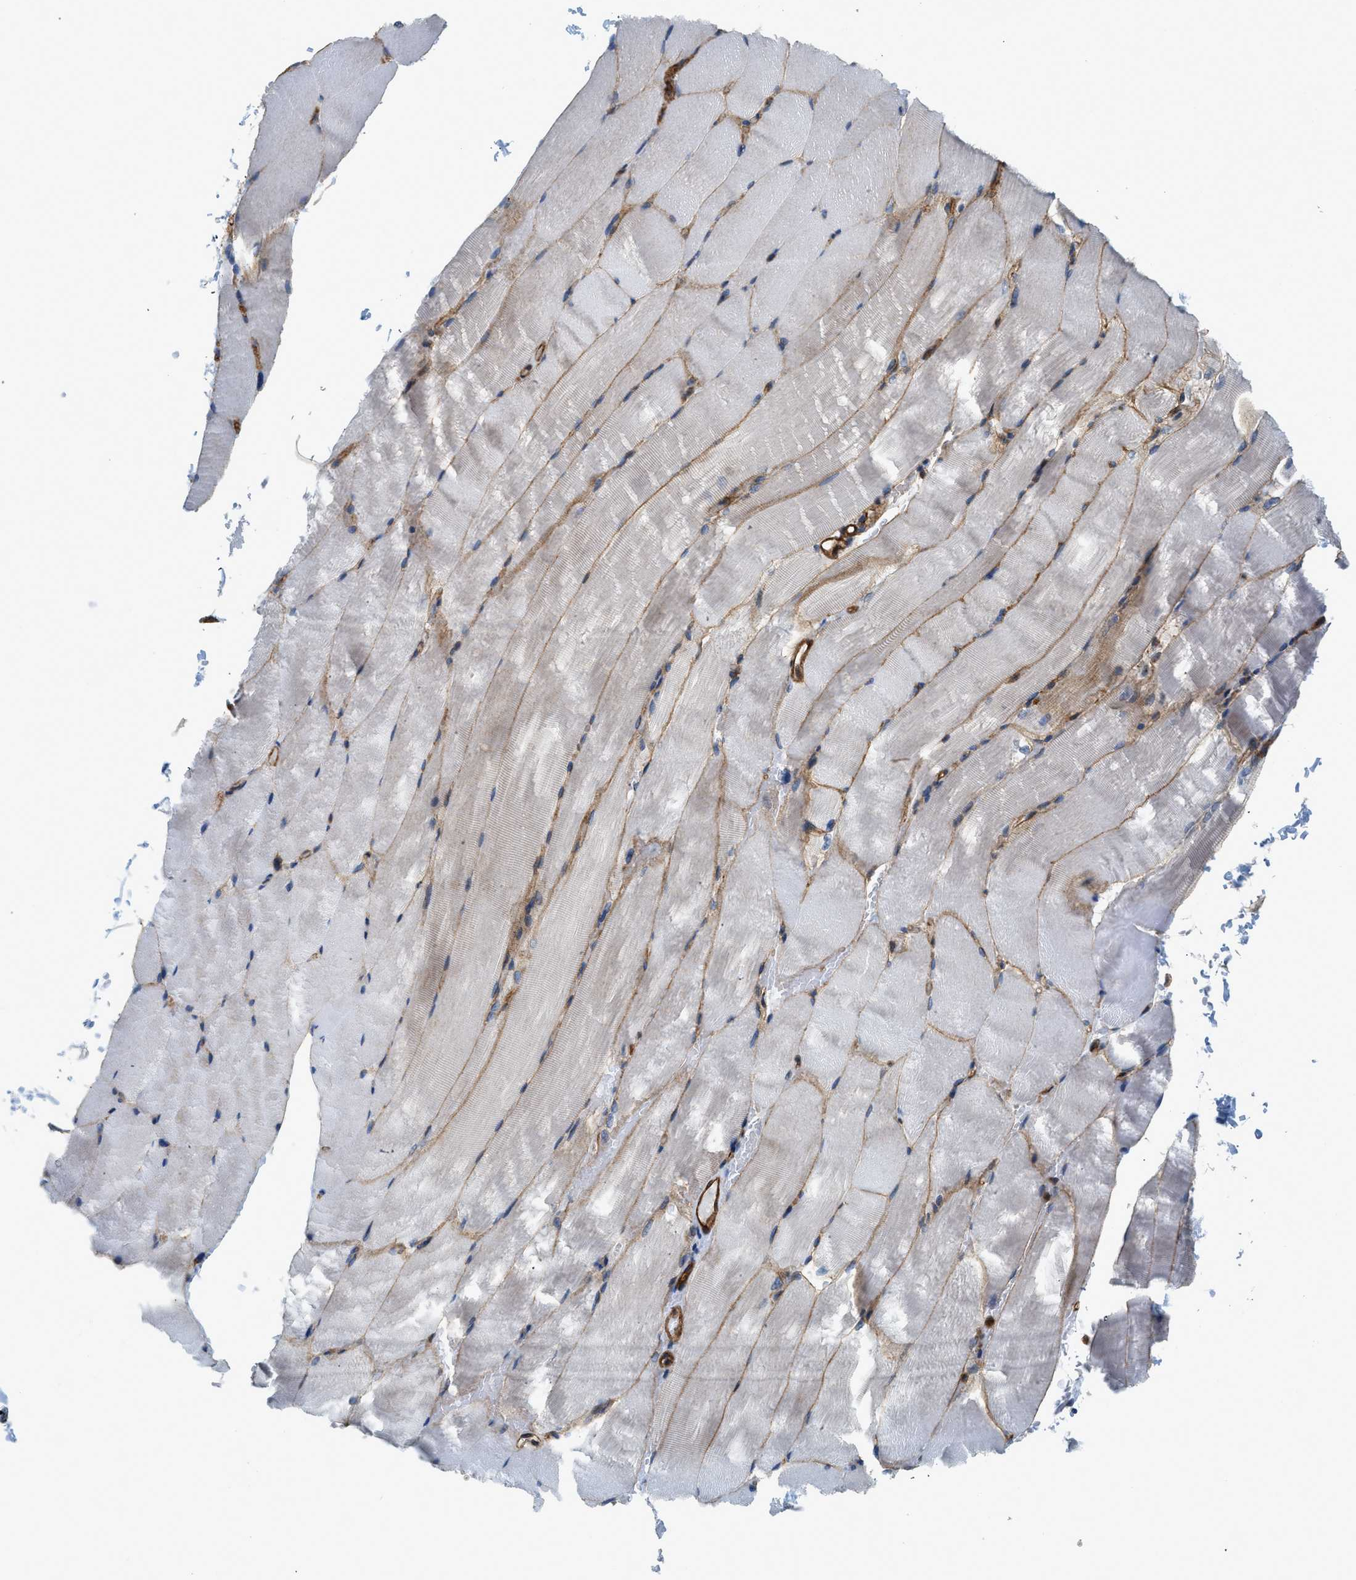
{"staining": {"intensity": "weak", "quantity": "<25%", "location": "cytoplasmic/membranous"}, "tissue": "skeletal muscle", "cell_type": "Myocytes", "image_type": "normal", "snomed": [{"axis": "morphology", "description": "Normal tissue, NOS"}, {"axis": "topography", "description": "Skeletal muscle"}, {"axis": "topography", "description": "Parathyroid gland"}], "caption": "DAB (3,3'-diaminobenzidine) immunohistochemical staining of normal human skeletal muscle reveals no significant positivity in myocytes. Brightfield microscopy of IHC stained with DAB (brown) and hematoxylin (blue), captured at high magnification.", "gene": "HIP1", "patient": {"sex": "female", "age": 37}}